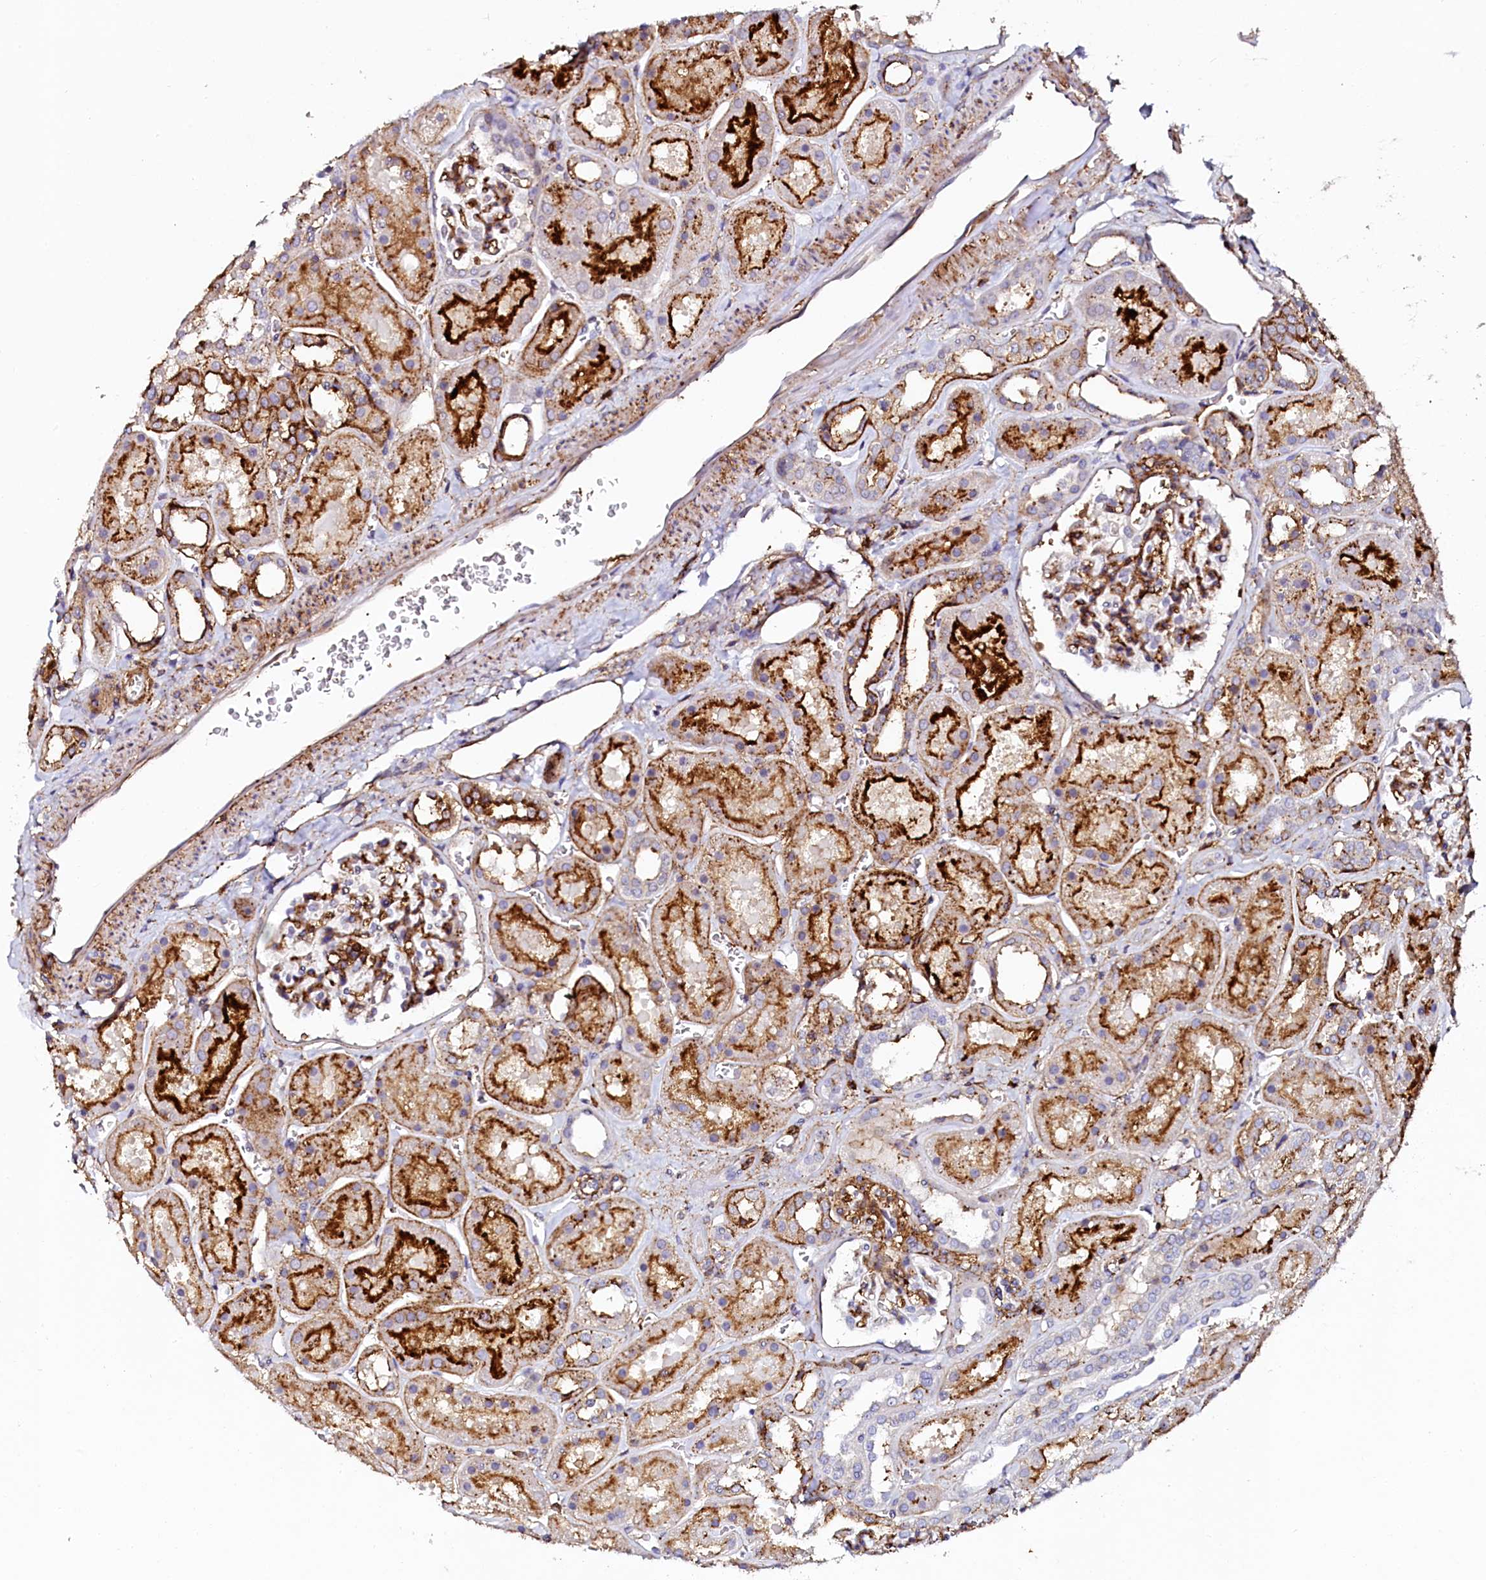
{"staining": {"intensity": "moderate", "quantity": "<25%", "location": "cytoplasmic/membranous"}, "tissue": "kidney", "cell_type": "Cells in glomeruli", "image_type": "normal", "snomed": [{"axis": "morphology", "description": "Normal tissue, NOS"}, {"axis": "topography", "description": "Kidney"}], "caption": "Immunohistochemistry of normal kidney shows low levels of moderate cytoplasmic/membranous positivity in about <25% of cells in glomeruli. The staining is performed using DAB brown chromogen to label protein expression. The nuclei are counter-stained blue using hematoxylin.", "gene": "AAAS", "patient": {"sex": "female", "age": 41}}